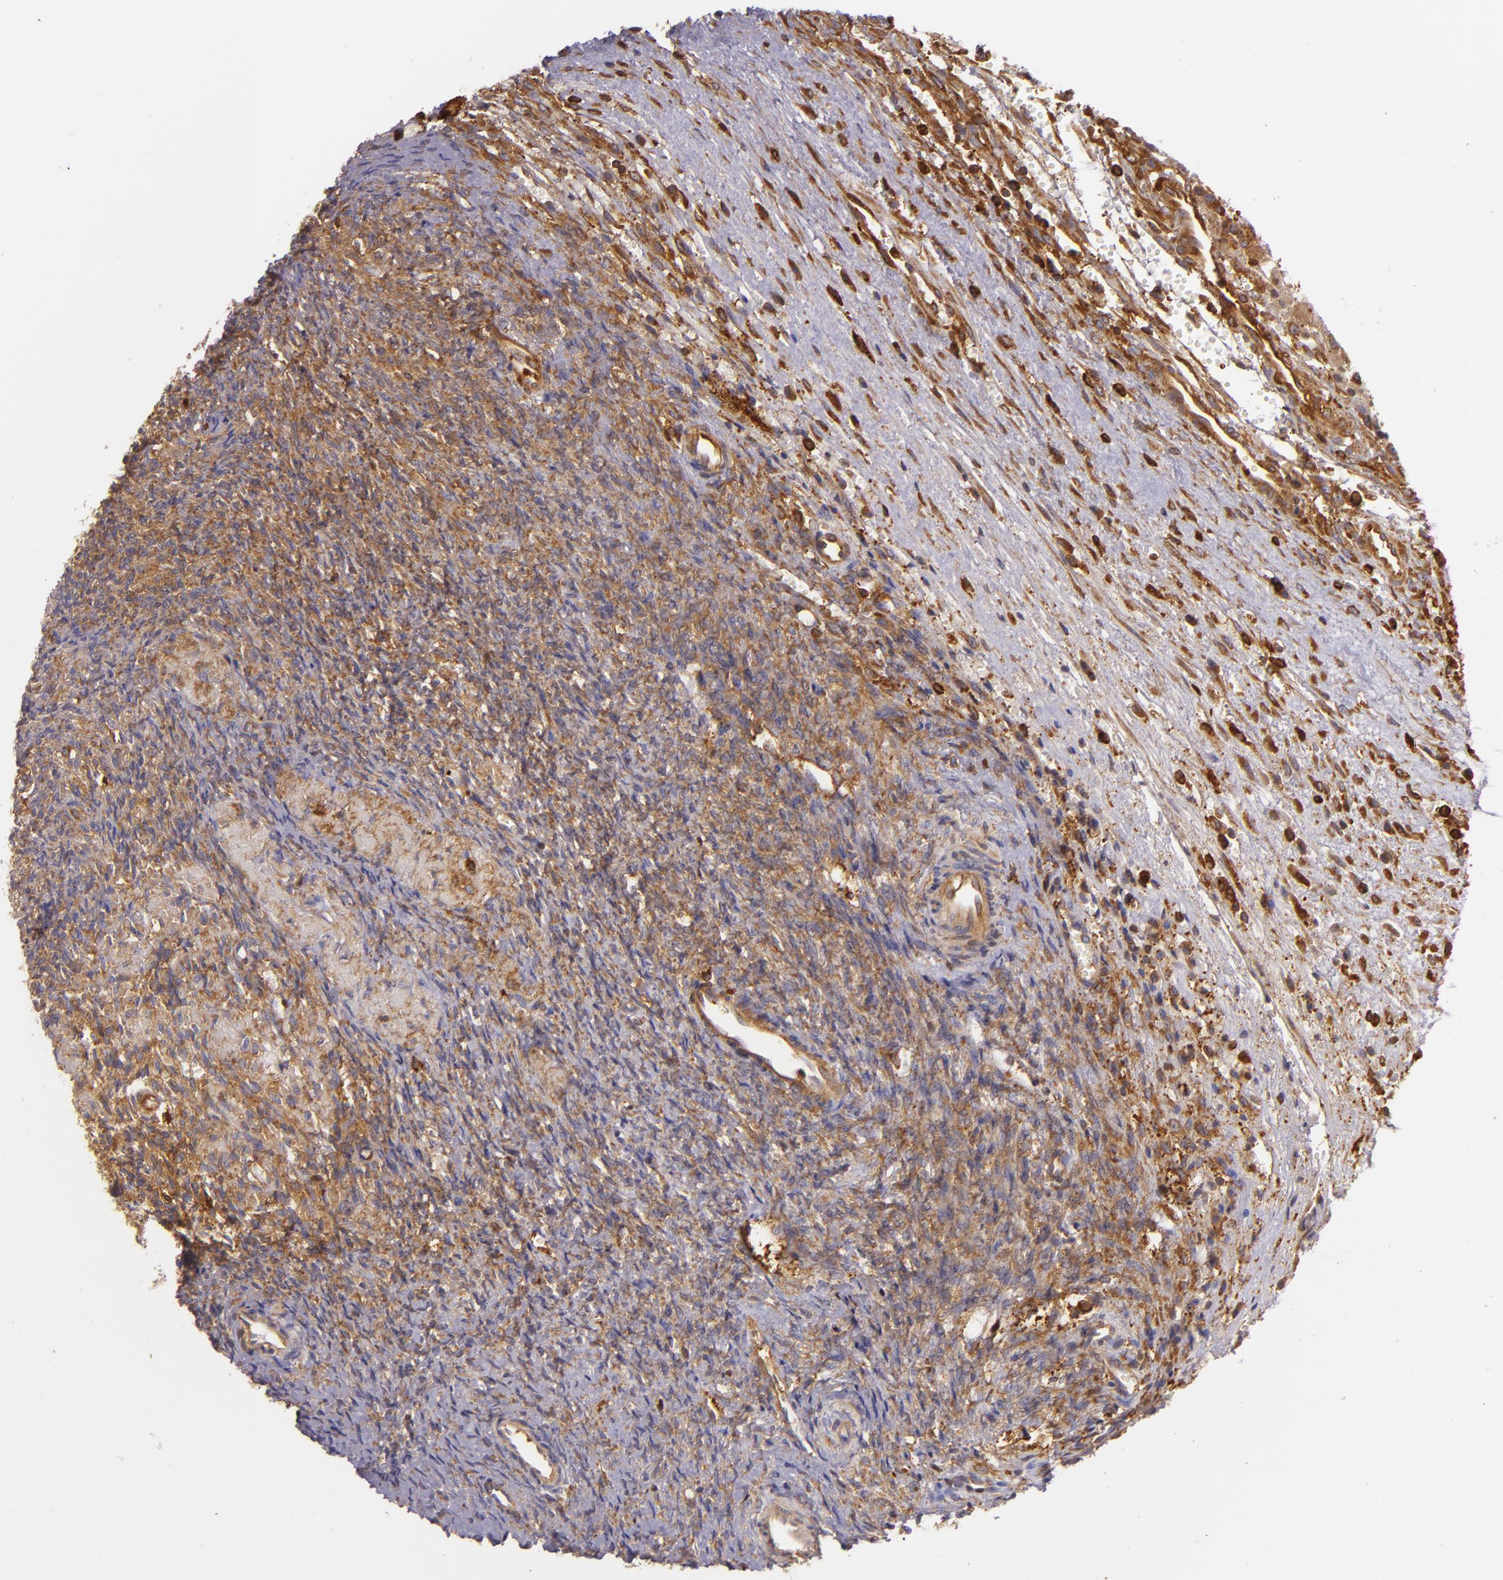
{"staining": {"intensity": "moderate", "quantity": ">75%", "location": "cytoplasmic/membranous"}, "tissue": "ovary", "cell_type": "Follicle cells", "image_type": "normal", "snomed": [{"axis": "morphology", "description": "Normal tissue, NOS"}, {"axis": "topography", "description": "Ovary"}], "caption": "DAB immunohistochemical staining of normal human ovary demonstrates moderate cytoplasmic/membranous protein expression in about >75% of follicle cells. (DAB IHC, brown staining for protein, blue staining for nuclei).", "gene": "TLN1", "patient": {"sex": "female", "age": 56}}